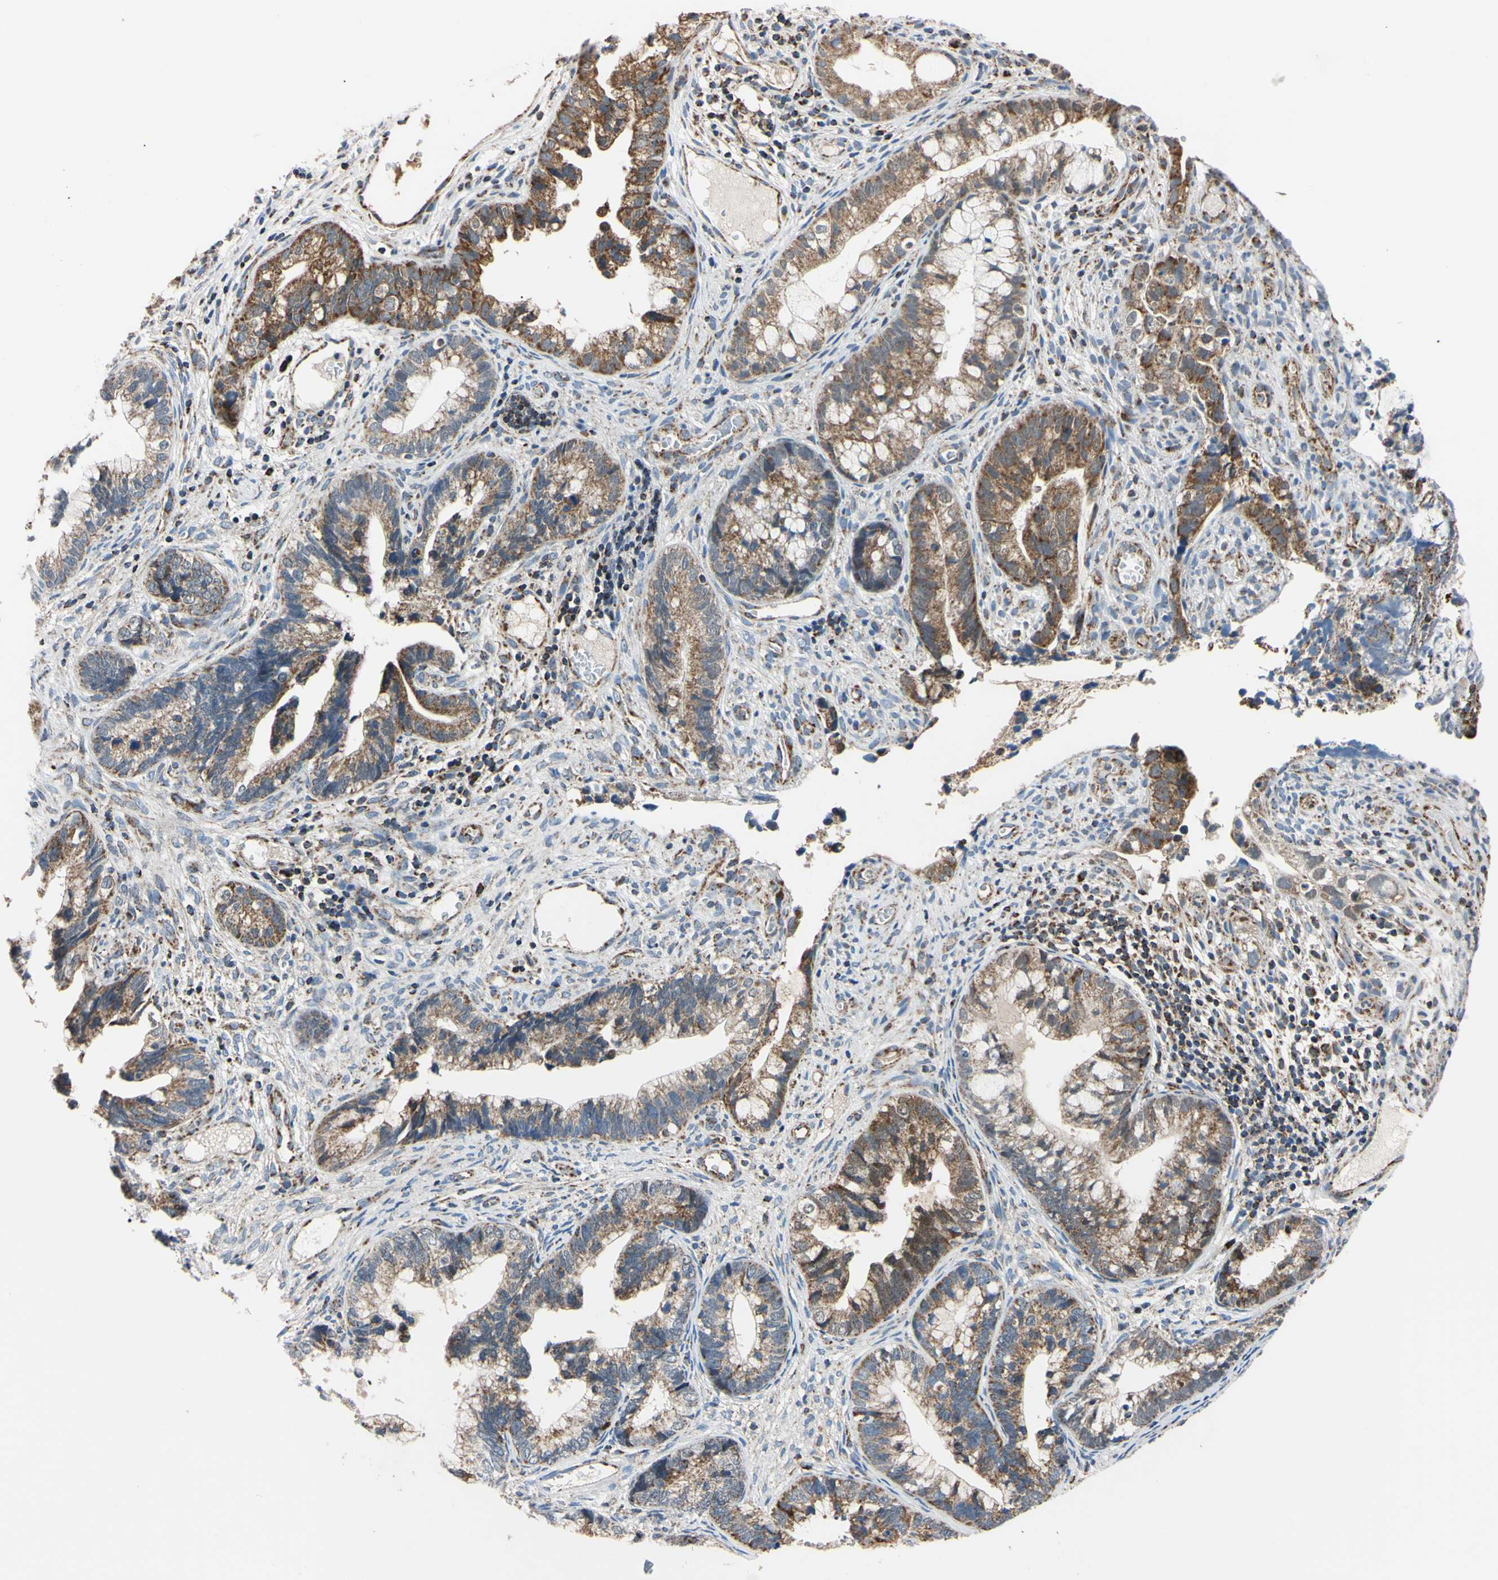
{"staining": {"intensity": "strong", "quantity": ">75%", "location": "cytoplasmic/membranous"}, "tissue": "cervical cancer", "cell_type": "Tumor cells", "image_type": "cancer", "snomed": [{"axis": "morphology", "description": "Adenocarcinoma, NOS"}, {"axis": "topography", "description": "Cervix"}], "caption": "IHC of human cervical cancer (adenocarcinoma) shows high levels of strong cytoplasmic/membranous staining in about >75% of tumor cells. Nuclei are stained in blue.", "gene": "CLPP", "patient": {"sex": "female", "age": 44}}